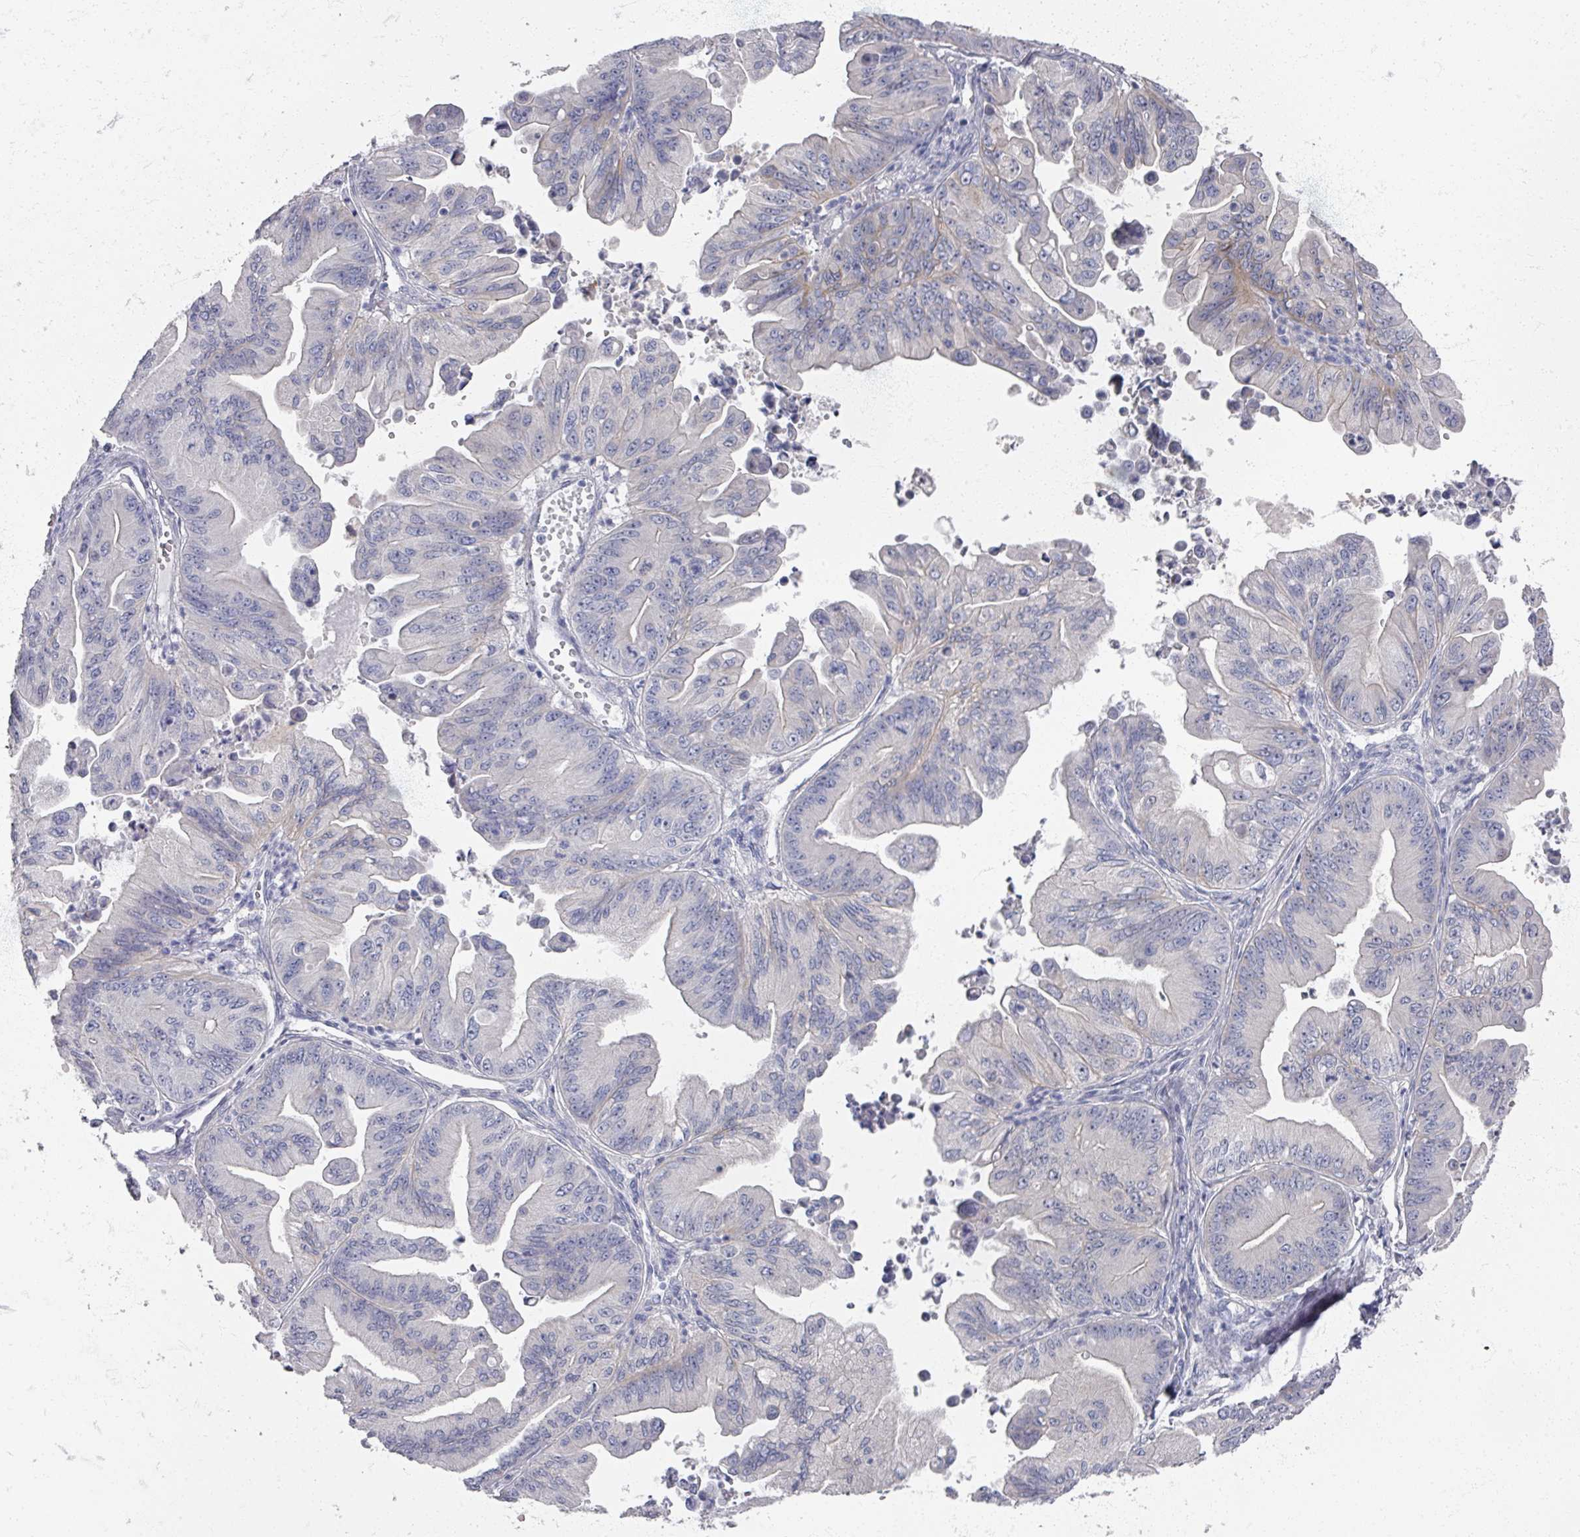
{"staining": {"intensity": "weak", "quantity": "<25%", "location": "cytoplasmic/membranous"}, "tissue": "ovarian cancer", "cell_type": "Tumor cells", "image_type": "cancer", "snomed": [{"axis": "morphology", "description": "Cystadenocarcinoma, mucinous, NOS"}, {"axis": "topography", "description": "Ovary"}], "caption": "A high-resolution image shows immunohistochemistry staining of ovarian mucinous cystadenocarcinoma, which displays no significant staining in tumor cells. Nuclei are stained in blue.", "gene": "TTYH3", "patient": {"sex": "female", "age": 71}}